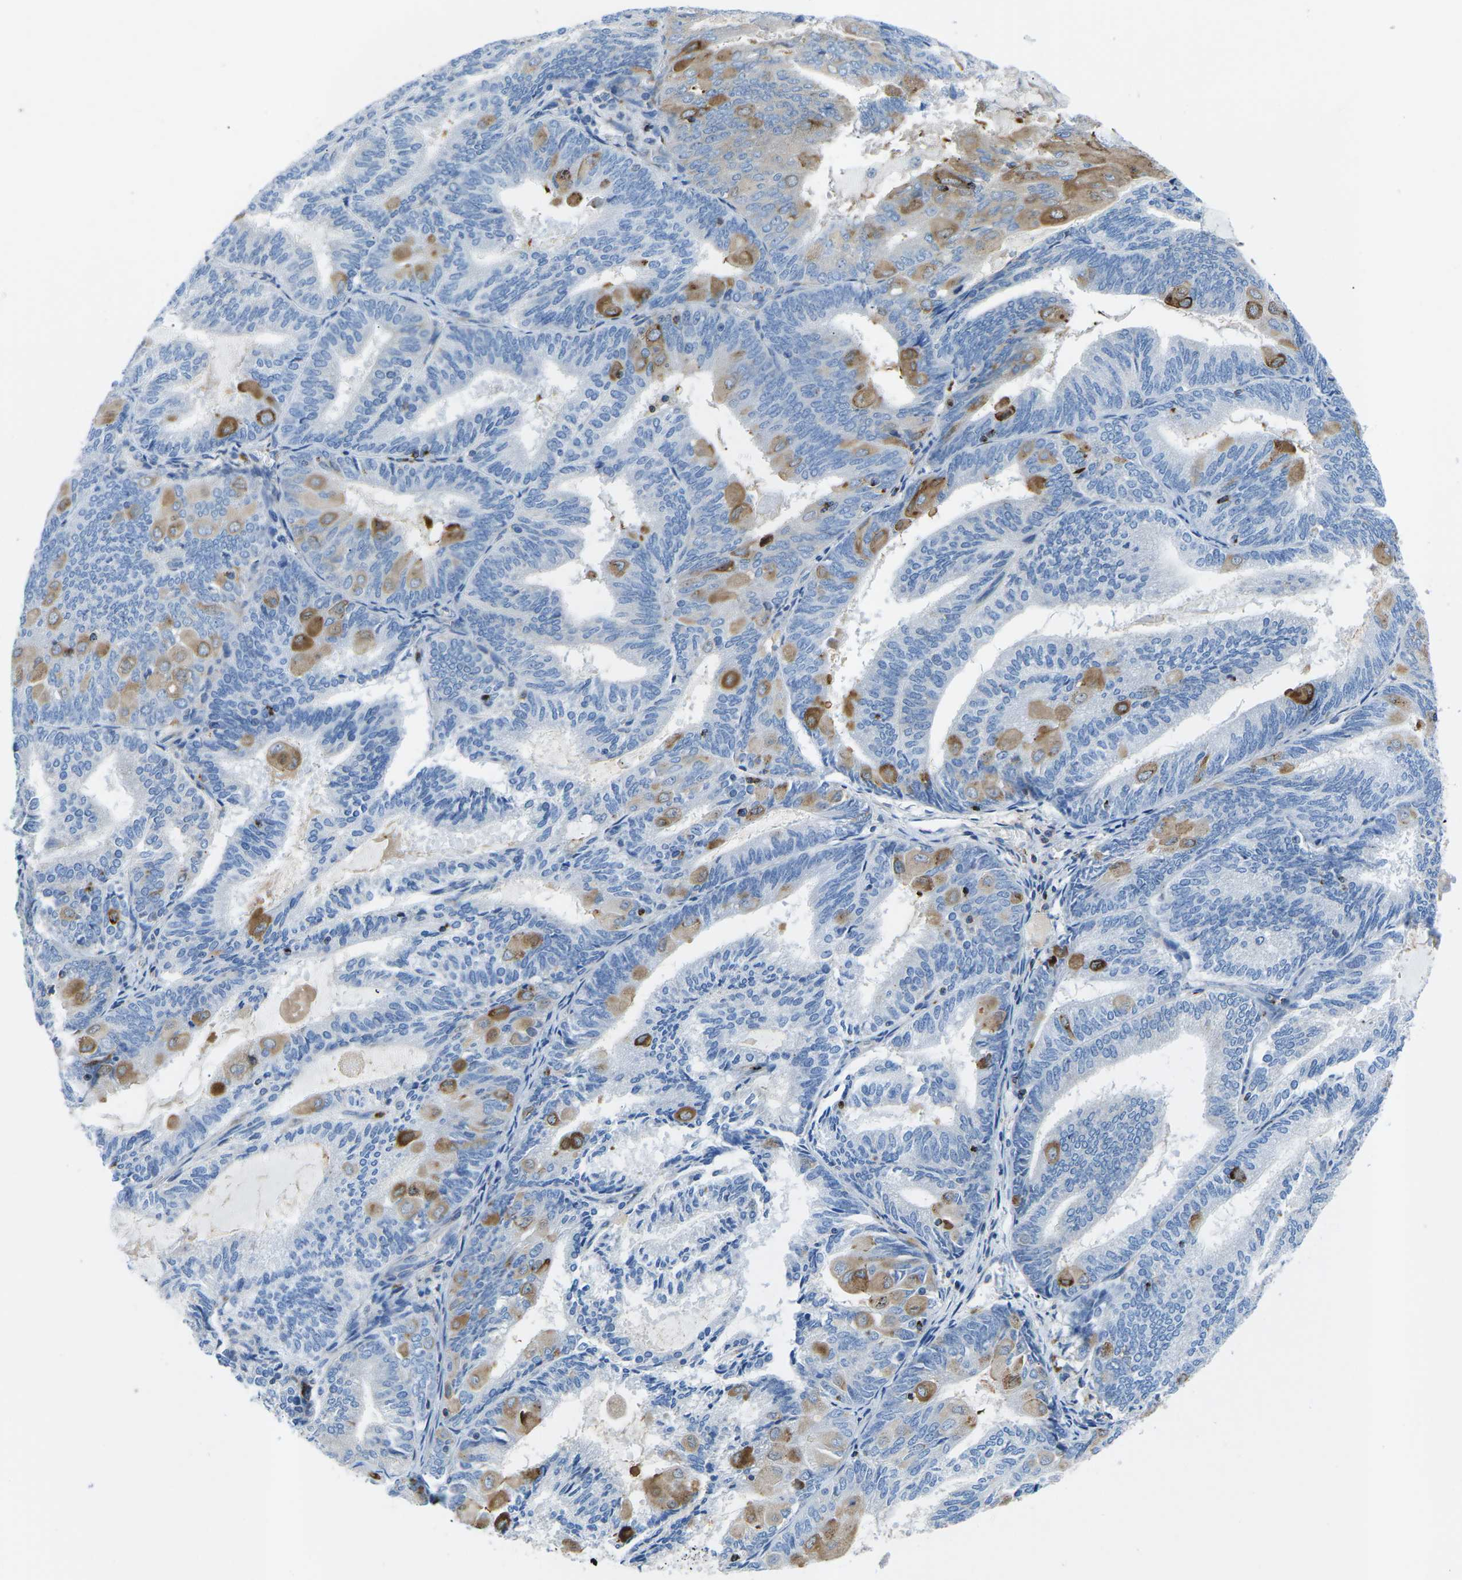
{"staining": {"intensity": "moderate", "quantity": "<25%", "location": "cytoplasmic/membranous"}, "tissue": "endometrial cancer", "cell_type": "Tumor cells", "image_type": "cancer", "snomed": [{"axis": "morphology", "description": "Adenocarcinoma, NOS"}, {"axis": "topography", "description": "Endometrium"}], "caption": "A brown stain labels moderate cytoplasmic/membranous staining of a protein in endometrial adenocarcinoma tumor cells.", "gene": "MC4R", "patient": {"sex": "female", "age": 81}}